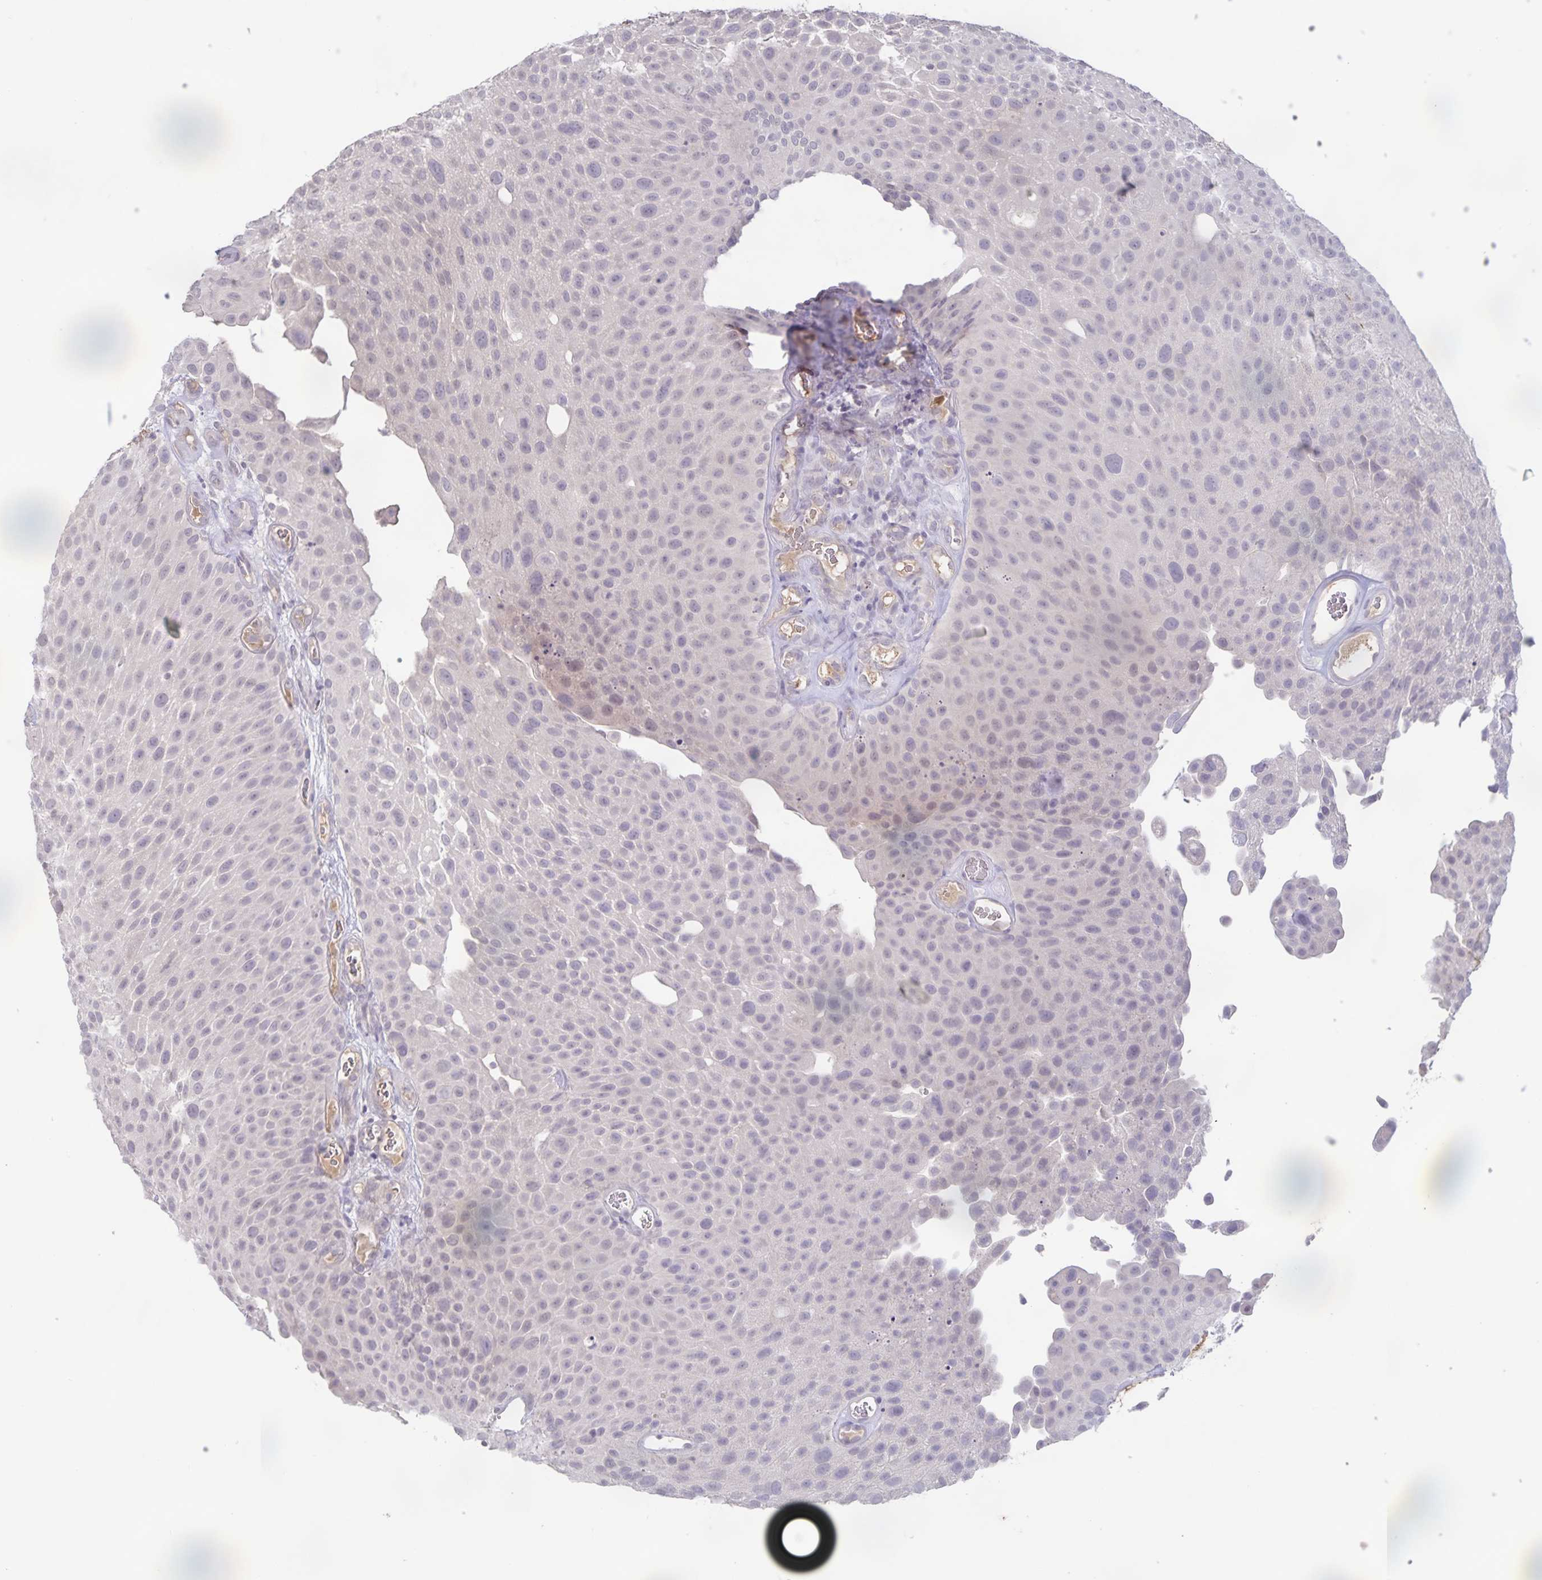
{"staining": {"intensity": "negative", "quantity": "none", "location": "none"}, "tissue": "urothelial cancer", "cell_type": "Tumor cells", "image_type": "cancer", "snomed": [{"axis": "morphology", "description": "Urothelial carcinoma, Low grade"}, {"axis": "topography", "description": "Urinary bladder"}], "caption": "Urothelial cancer was stained to show a protein in brown. There is no significant positivity in tumor cells.", "gene": "INSL5", "patient": {"sex": "male", "age": 72}}